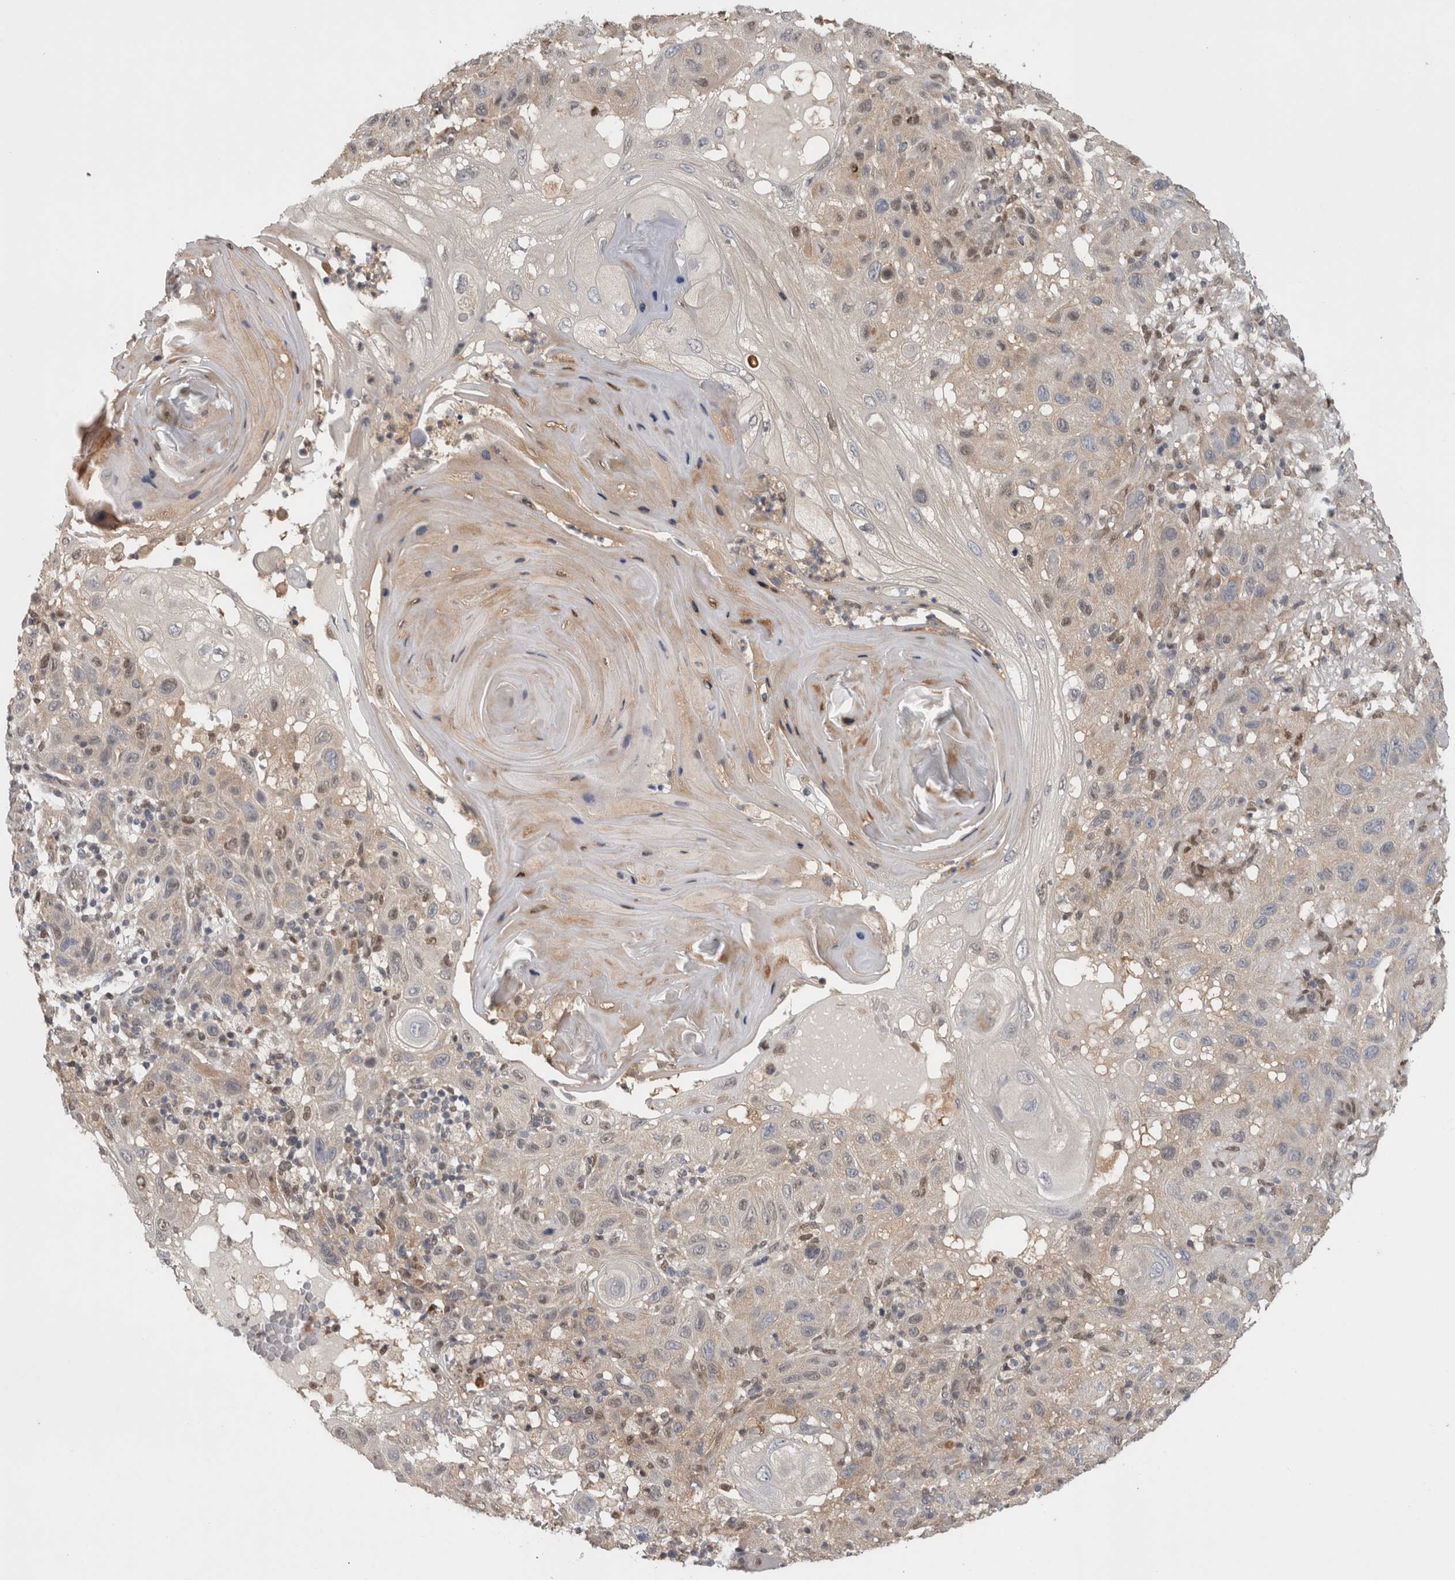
{"staining": {"intensity": "weak", "quantity": "25%-75%", "location": "cytoplasmic/membranous,nuclear"}, "tissue": "skin cancer", "cell_type": "Tumor cells", "image_type": "cancer", "snomed": [{"axis": "morphology", "description": "Normal tissue, NOS"}, {"axis": "morphology", "description": "Squamous cell carcinoma, NOS"}, {"axis": "topography", "description": "Skin"}], "caption": "Immunohistochemical staining of squamous cell carcinoma (skin) displays weak cytoplasmic/membranous and nuclear protein positivity in about 25%-75% of tumor cells.", "gene": "PIGP", "patient": {"sex": "female", "age": 96}}